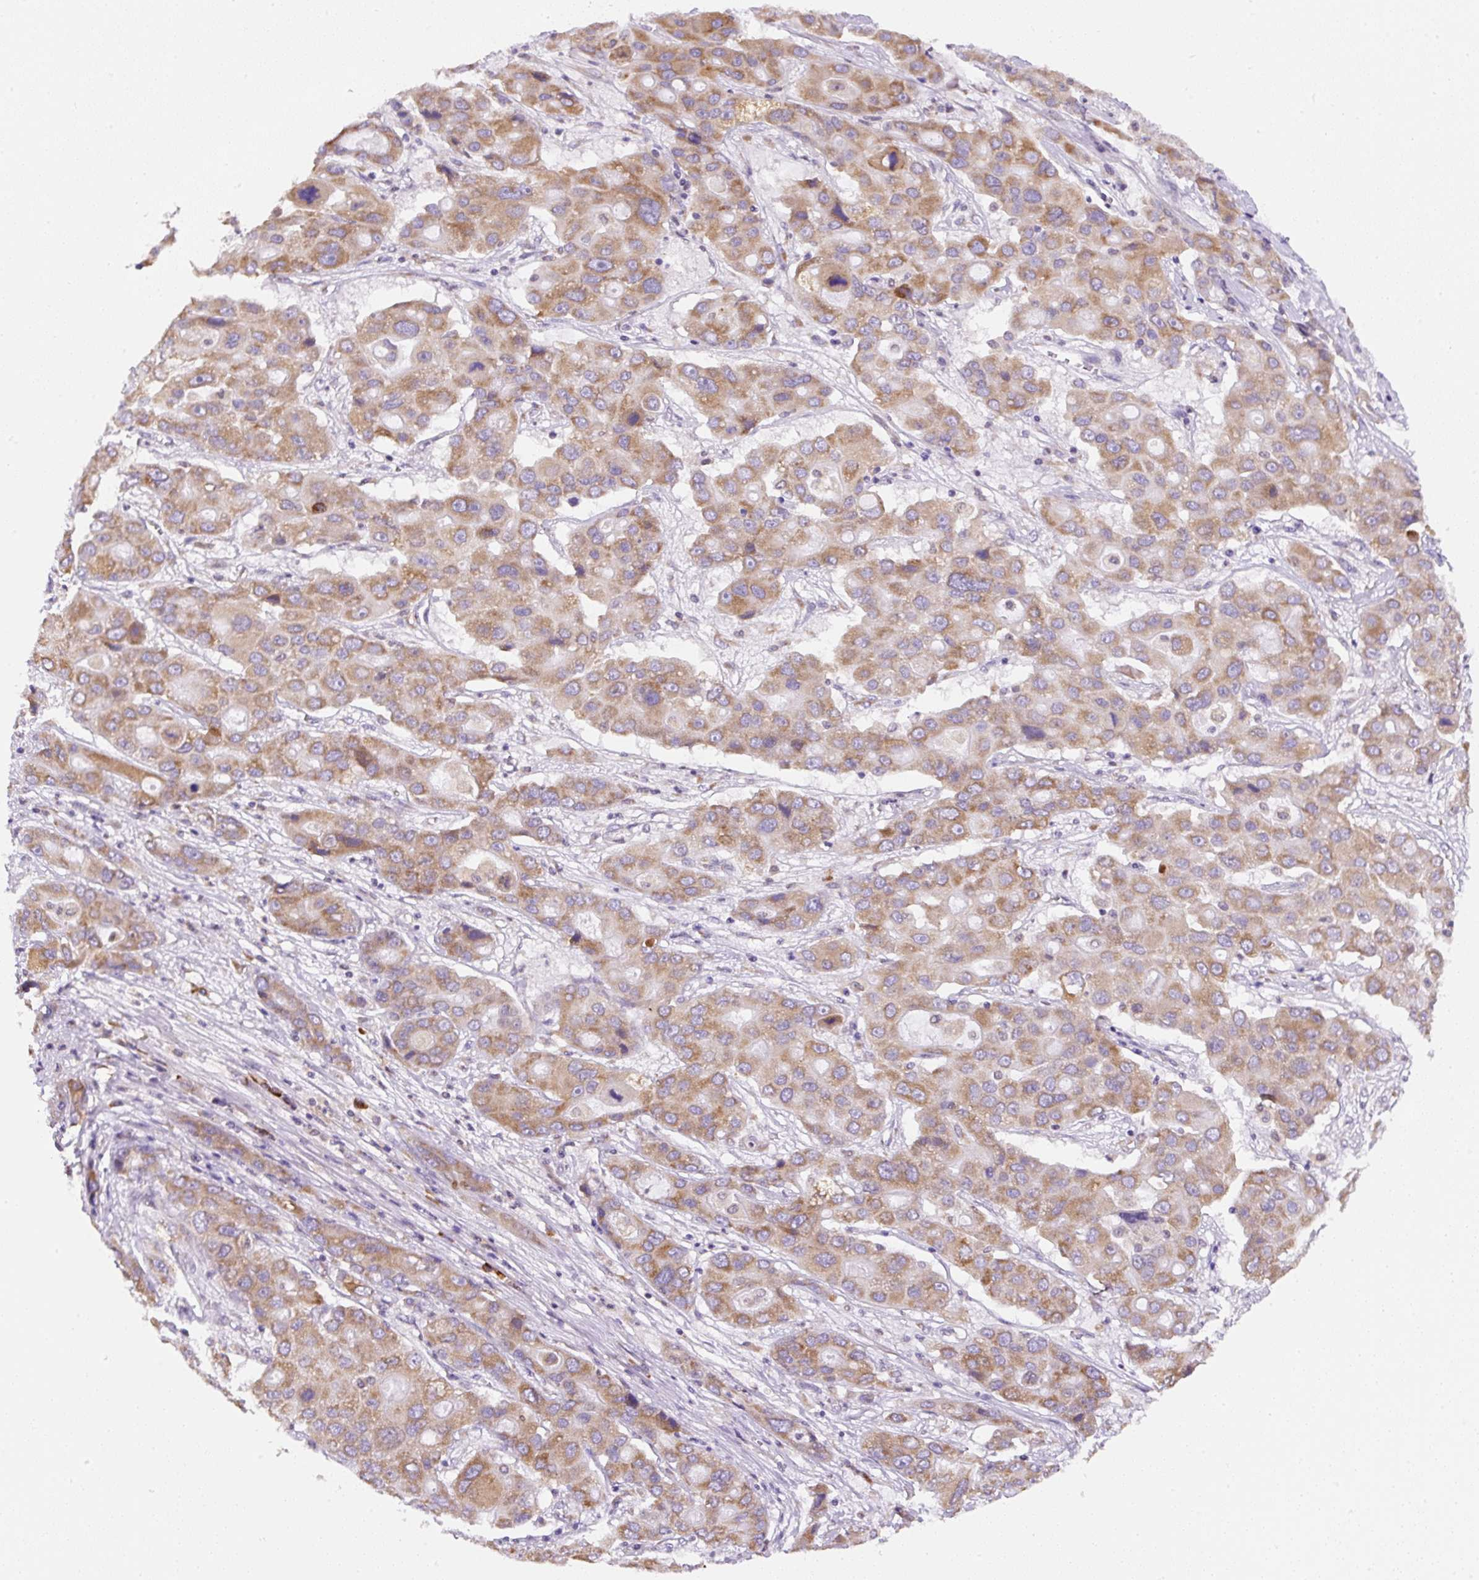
{"staining": {"intensity": "moderate", "quantity": ">75%", "location": "cytoplasmic/membranous"}, "tissue": "liver cancer", "cell_type": "Tumor cells", "image_type": "cancer", "snomed": [{"axis": "morphology", "description": "Cholangiocarcinoma"}, {"axis": "topography", "description": "Liver"}], "caption": "The micrograph reveals a brown stain indicating the presence of a protein in the cytoplasmic/membranous of tumor cells in liver cancer (cholangiocarcinoma).", "gene": "DDOST", "patient": {"sex": "male", "age": 67}}